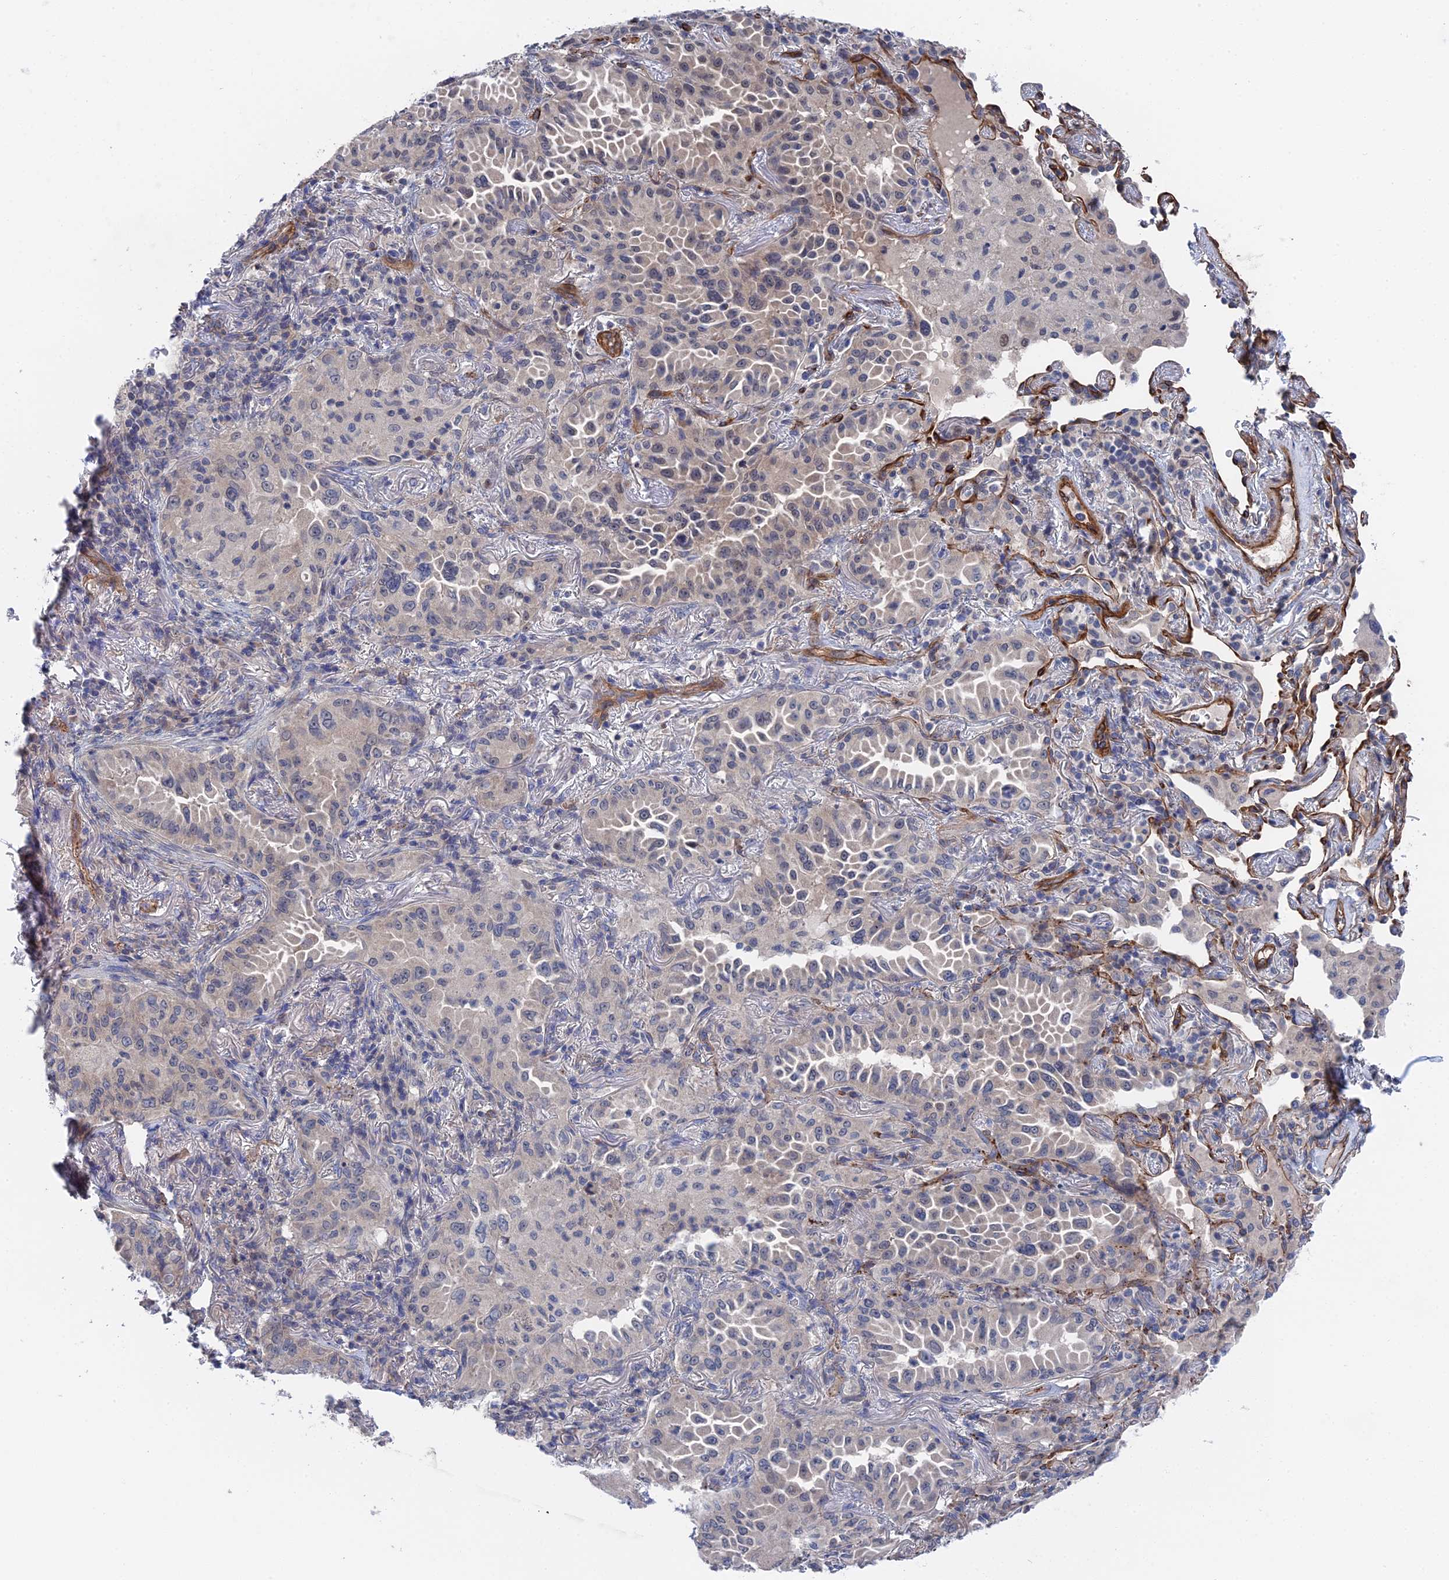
{"staining": {"intensity": "negative", "quantity": "none", "location": "none"}, "tissue": "lung cancer", "cell_type": "Tumor cells", "image_type": "cancer", "snomed": [{"axis": "morphology", "description": "Adenocarcinoma, NOS"}, {"axis": "topography", "description": "Lung"}], "caption": "This is a micrograph of IHC staining of lung cancer, which shows no positivity in tumor cells.", "gene": "MTHFSD", "patient": {"sex": "female", "age": 69}}